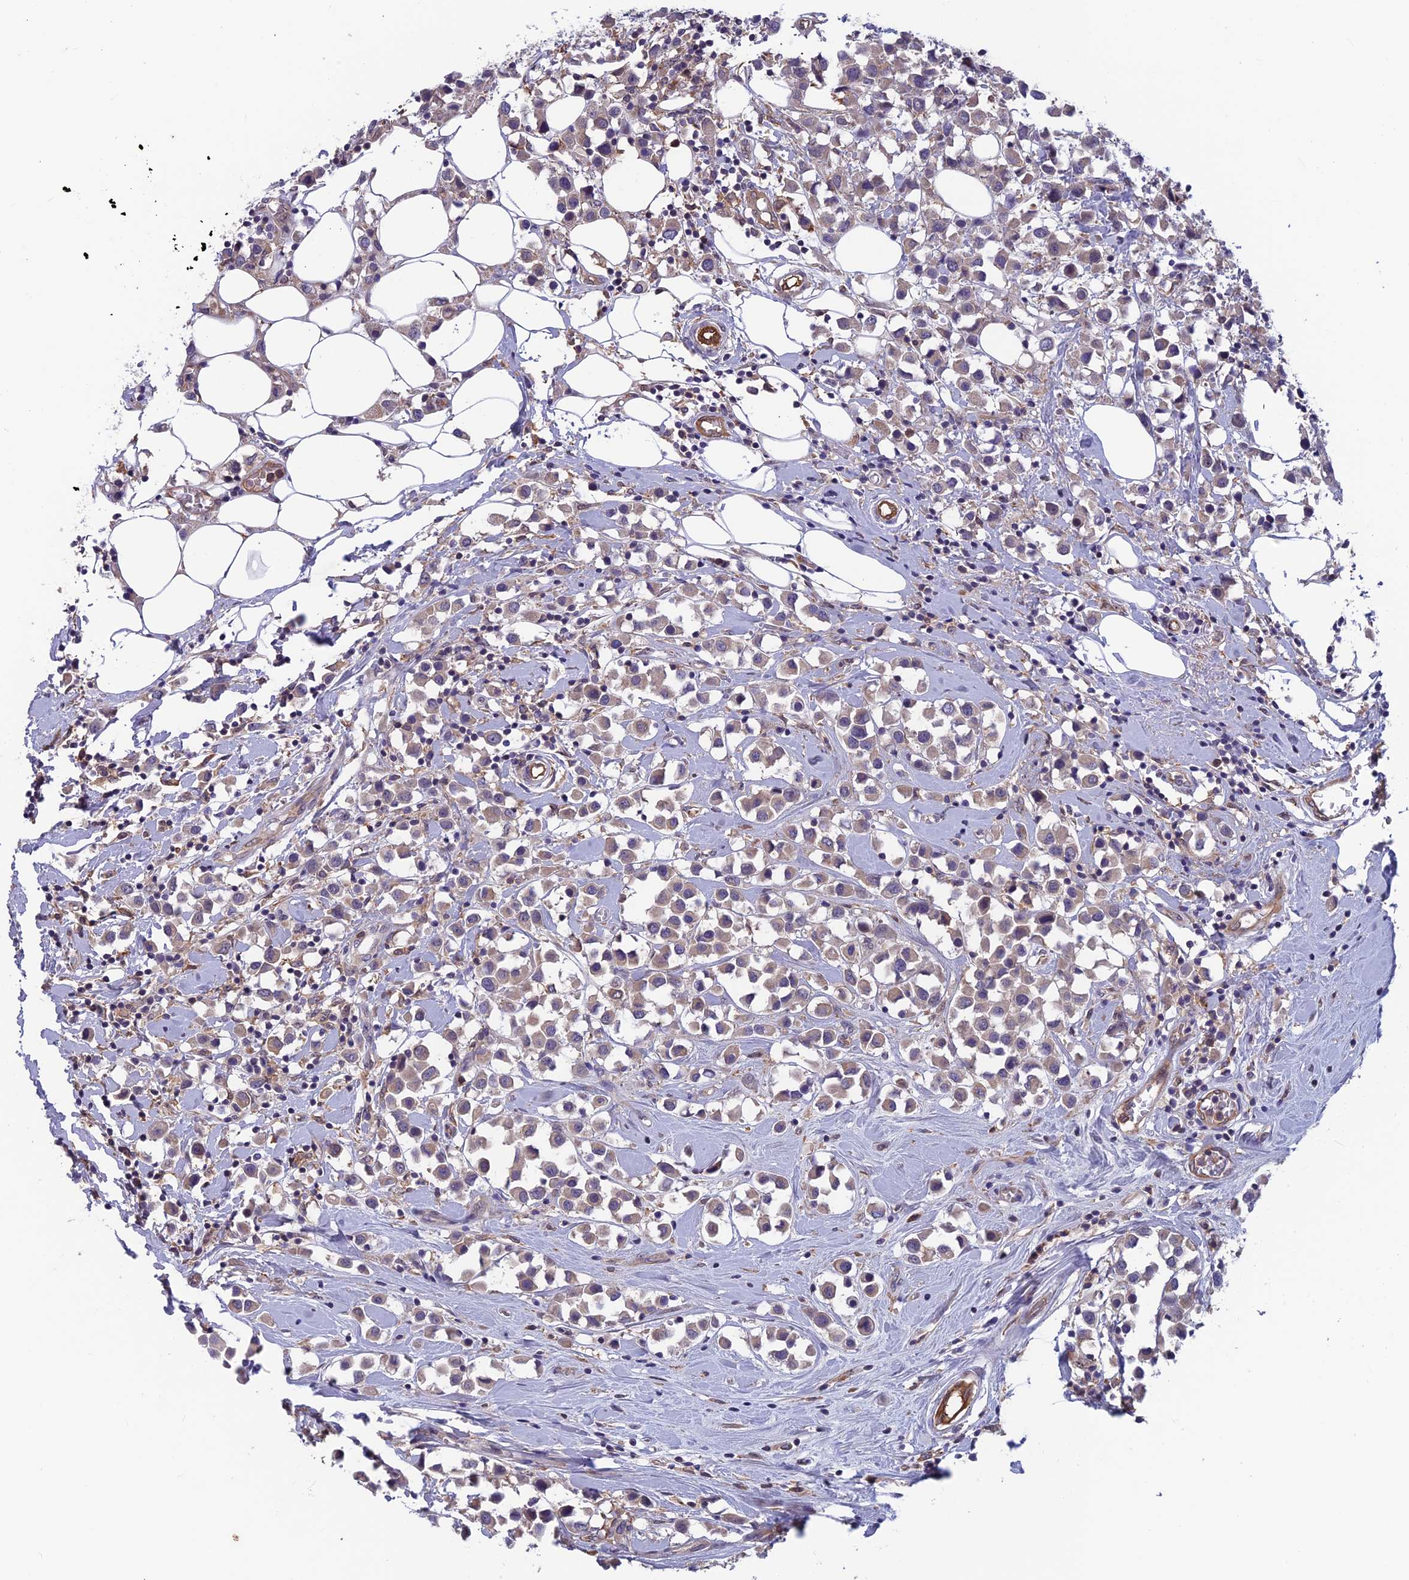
{"staining": {"intensity": "weak", "quantity": "25%-75%", "location": "cytoplasmic/membranous"}, "tissue": "breast cancer", "cell_type": "Tumor cells", "image_type": "cancer", "snomed": [{"axis": "morphology", "description": "Duct carcinoma"}, {"axis": "topography", "description": "Breast"}], "caption": "An image of invasive ductal carcinoma (breast) stained for a protein displays weak cytoplasmic/membranous brown staining in tumor cells.", "gene": "MAST2", "patient": {"sex": "female", "age": 61}}